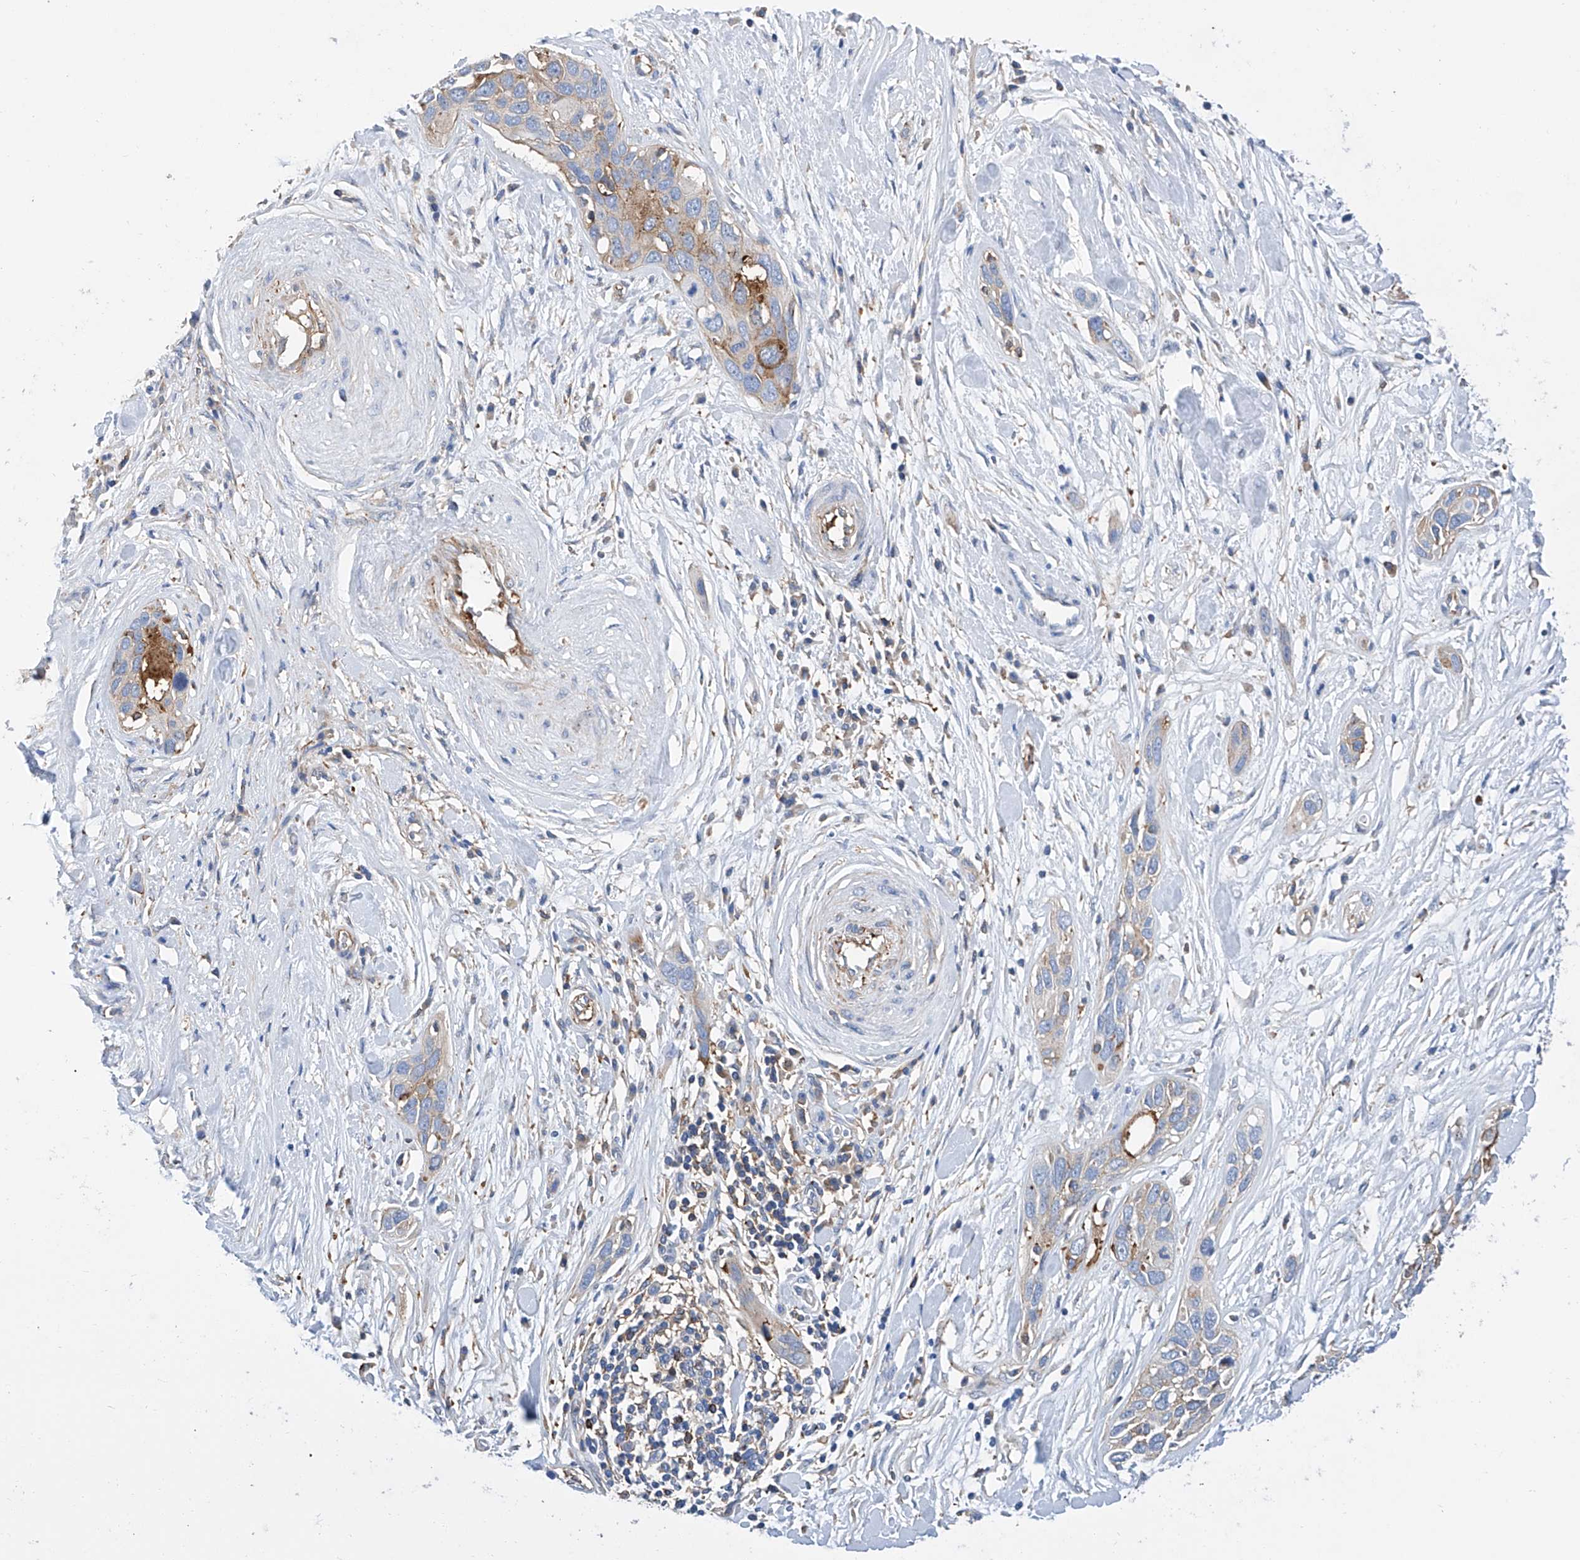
{"staining": {"intensity": "weak", "quantity": "<25%", "location": "cytoplasmic/membranous"}, "tissue": "pancreatic cancer", "cell_type": "Tumor cells", "image_type": "cancer", "snomed": [{"axis": "morphology", "description": "Adenocarcinoma, NOS"}, {"axis": "topography", "description": "Pancreas"}], "caption": "High power microscopy image of an immunohistochemistry photomicrograph of pancreatic adenocarcinoma, revealing no significant positivity in tumor cells. (DAB (3,3'-diaminobenzidine) IHC, high magnification).", "gene": "GPT", "patient": {"sex": "female", "age": 60}}